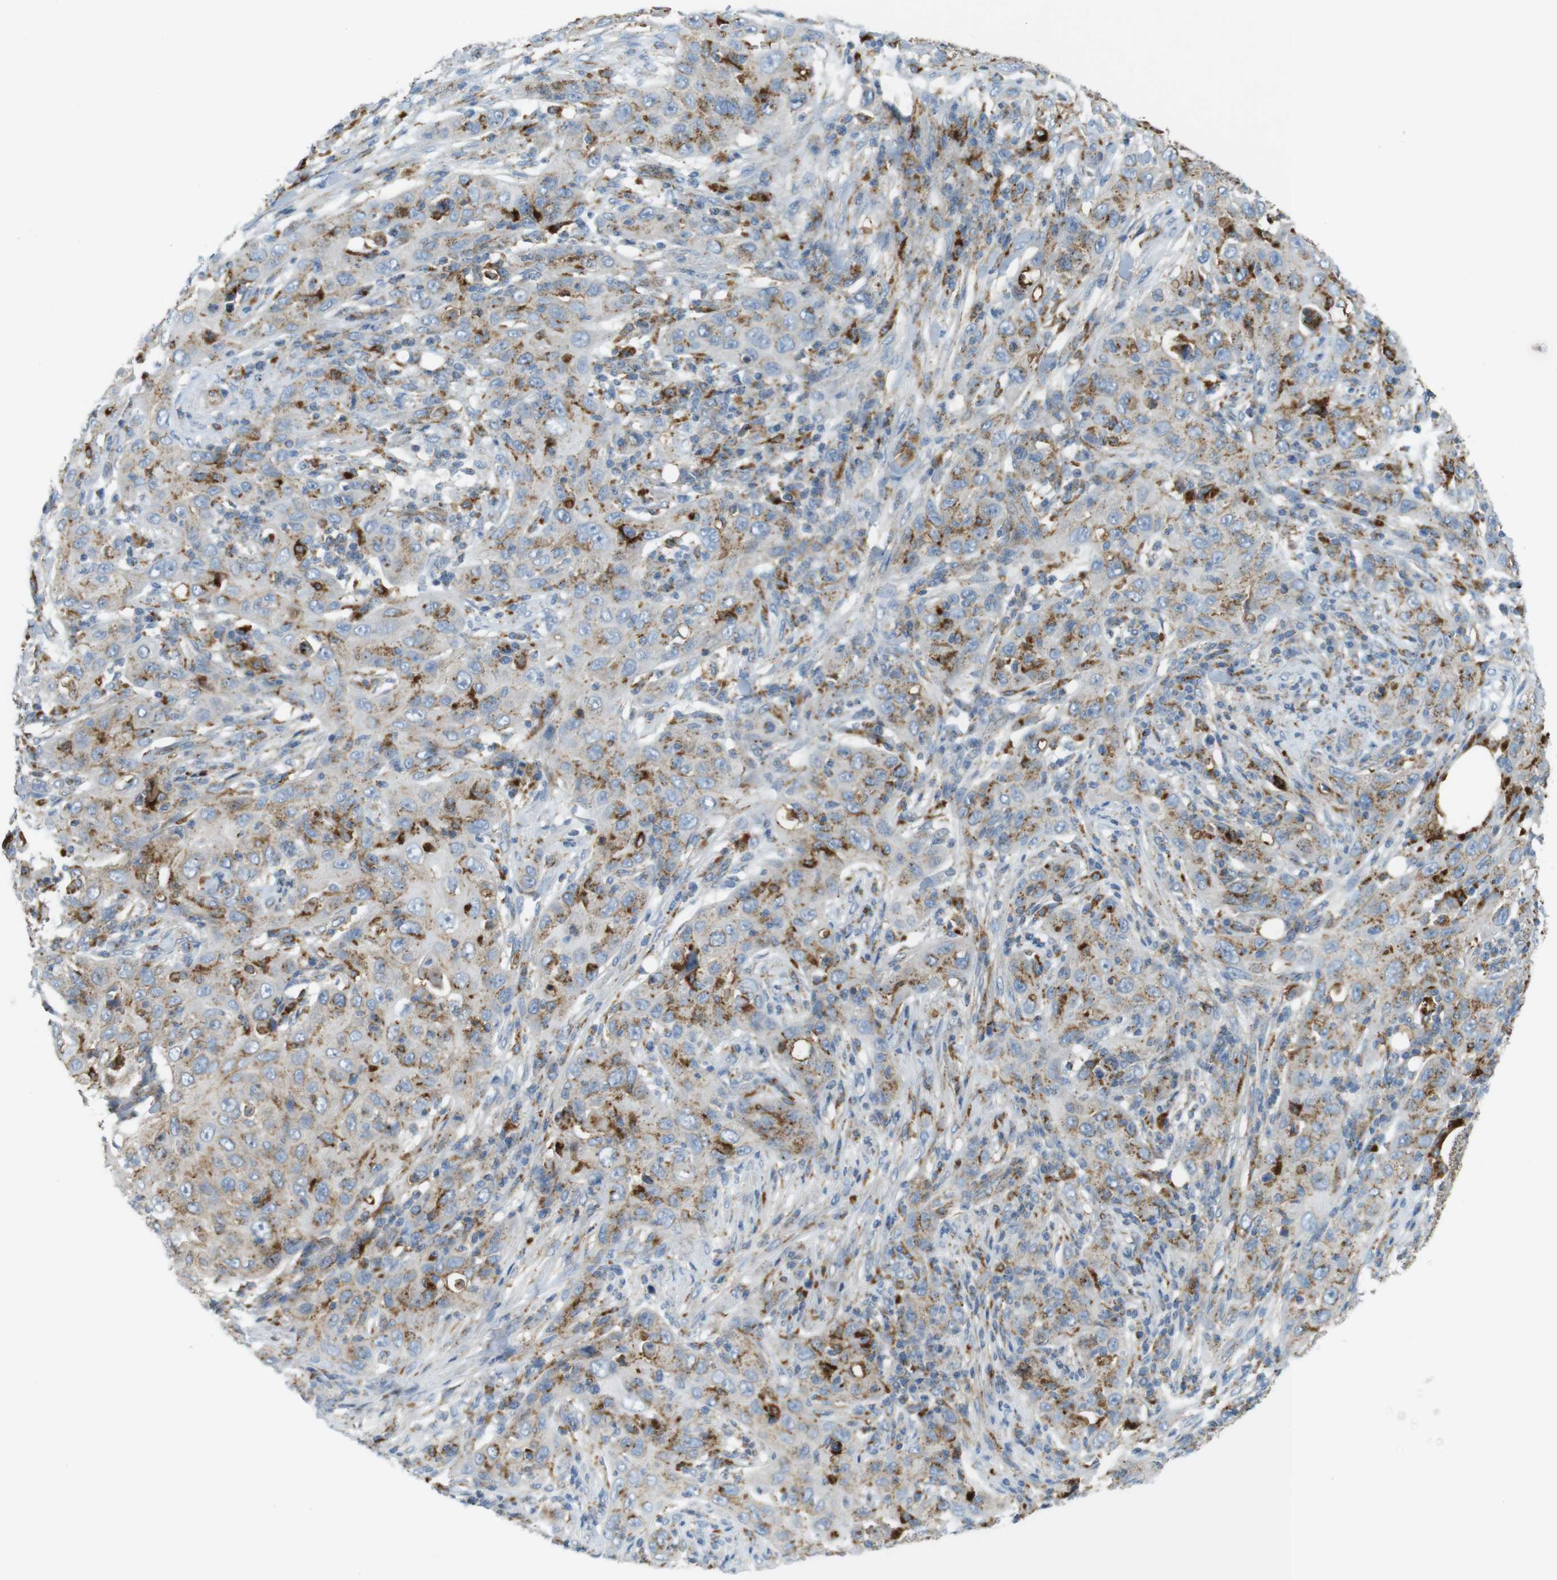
{"staining": {"intensity": "moderate", "quantity": ">75%", "location": "cytoplasmic/membranous"}, "tissue": "skin cancer", "cell_type": "Tumor cells", "image_type": "cancer", "snomed": [{"axis": "morphology", "description": "Squamous cell carcinoma, NOS"}, {"axis": "topography", "description": "Skin"}], "caption": "Protein staining of squamous cell carcinoma (skin) tissue shows moderate cytoplasmic/membranous expression in approximately >75% of tumor cells. The protein of interest is shown in brown color, while the nuclei are stained blue.", "gene": "LAMP1", "patient": {"sex": "female", "age": 88}}